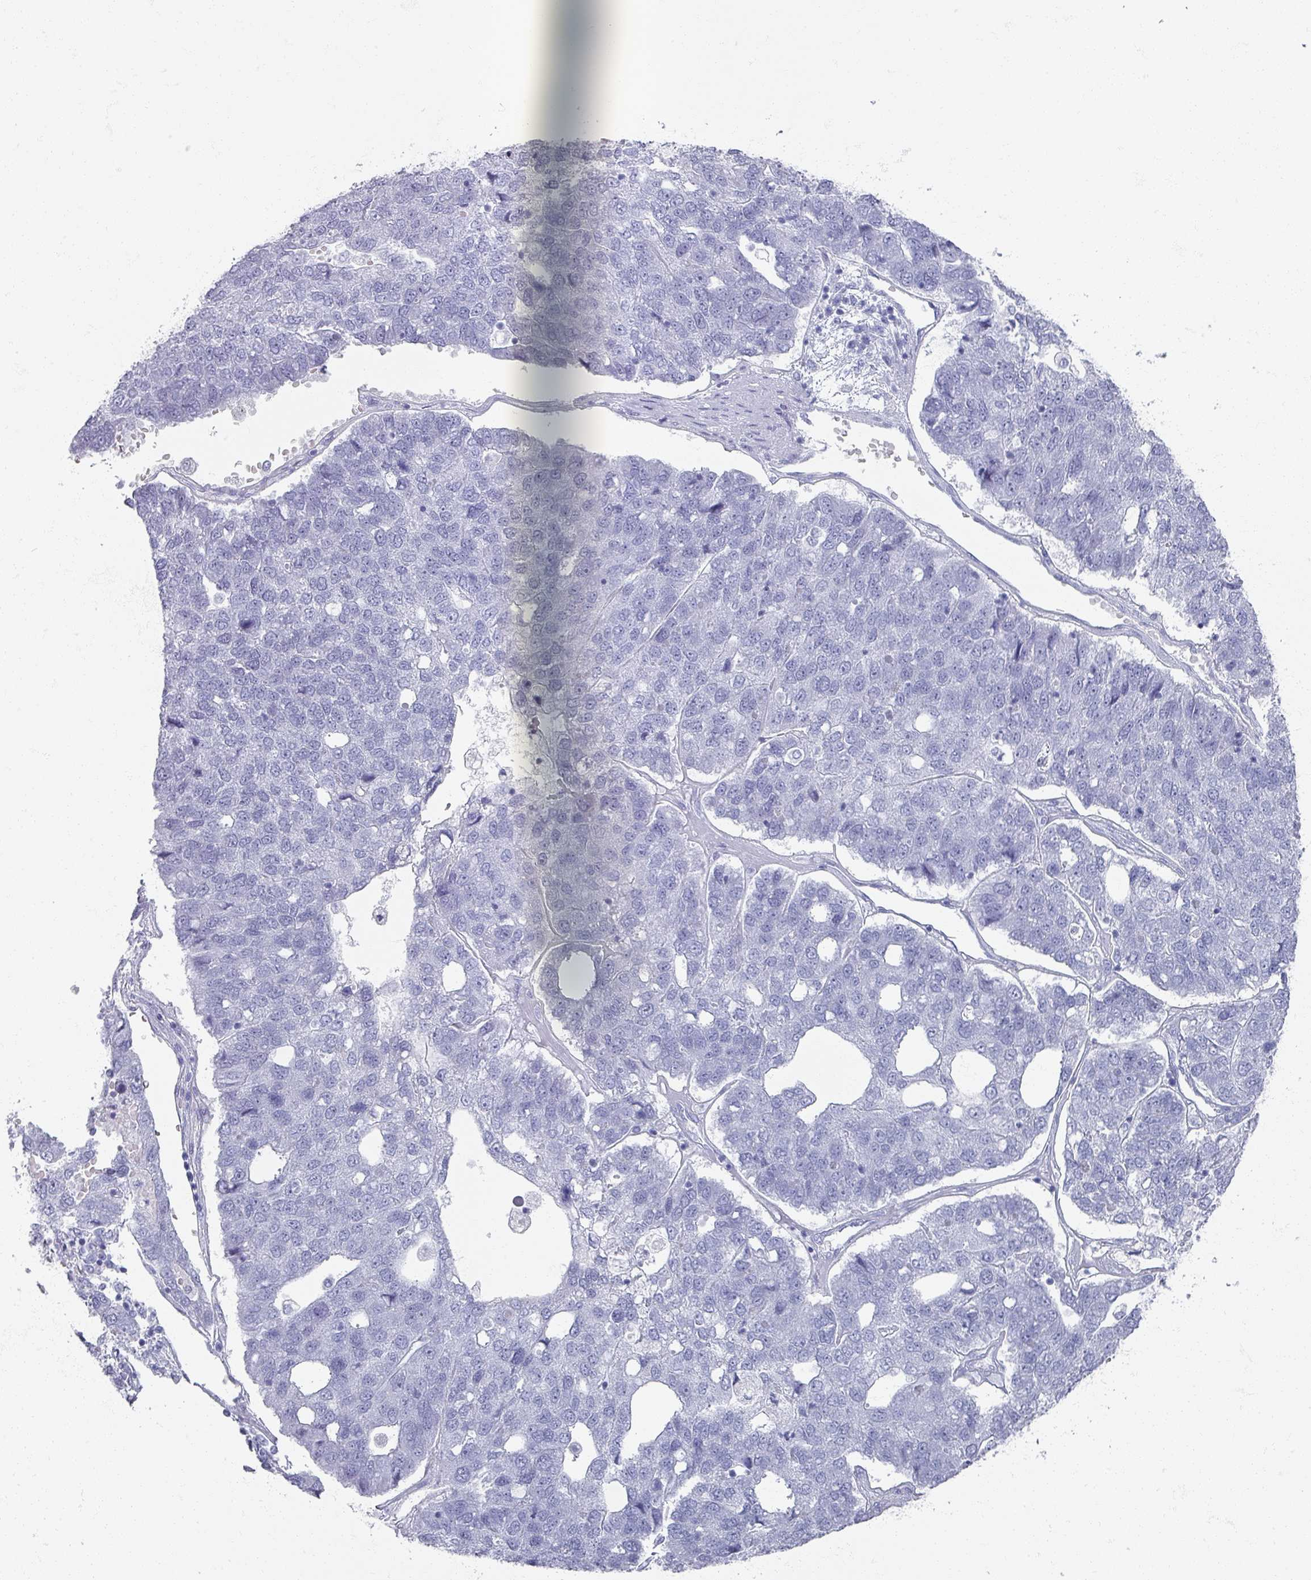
{"staining": {"intensity": "negative", "quantity": "none", "location": "none"}, "tissue": "pancreatic cancer", "cell_type": "Tumor cells", "image_type": "cancer", "snomed": [{"axis": "morphology", "description": "Adenocarcinoma, NOS"}, {"axis": "topography", "description": "Pancreas"}], "caption": "There is no significant expression in tumor cells of pancreatic cancer (adenocarcinoma).", "gene": "OMG", "patient": {"sex": "female", "age": 61}}